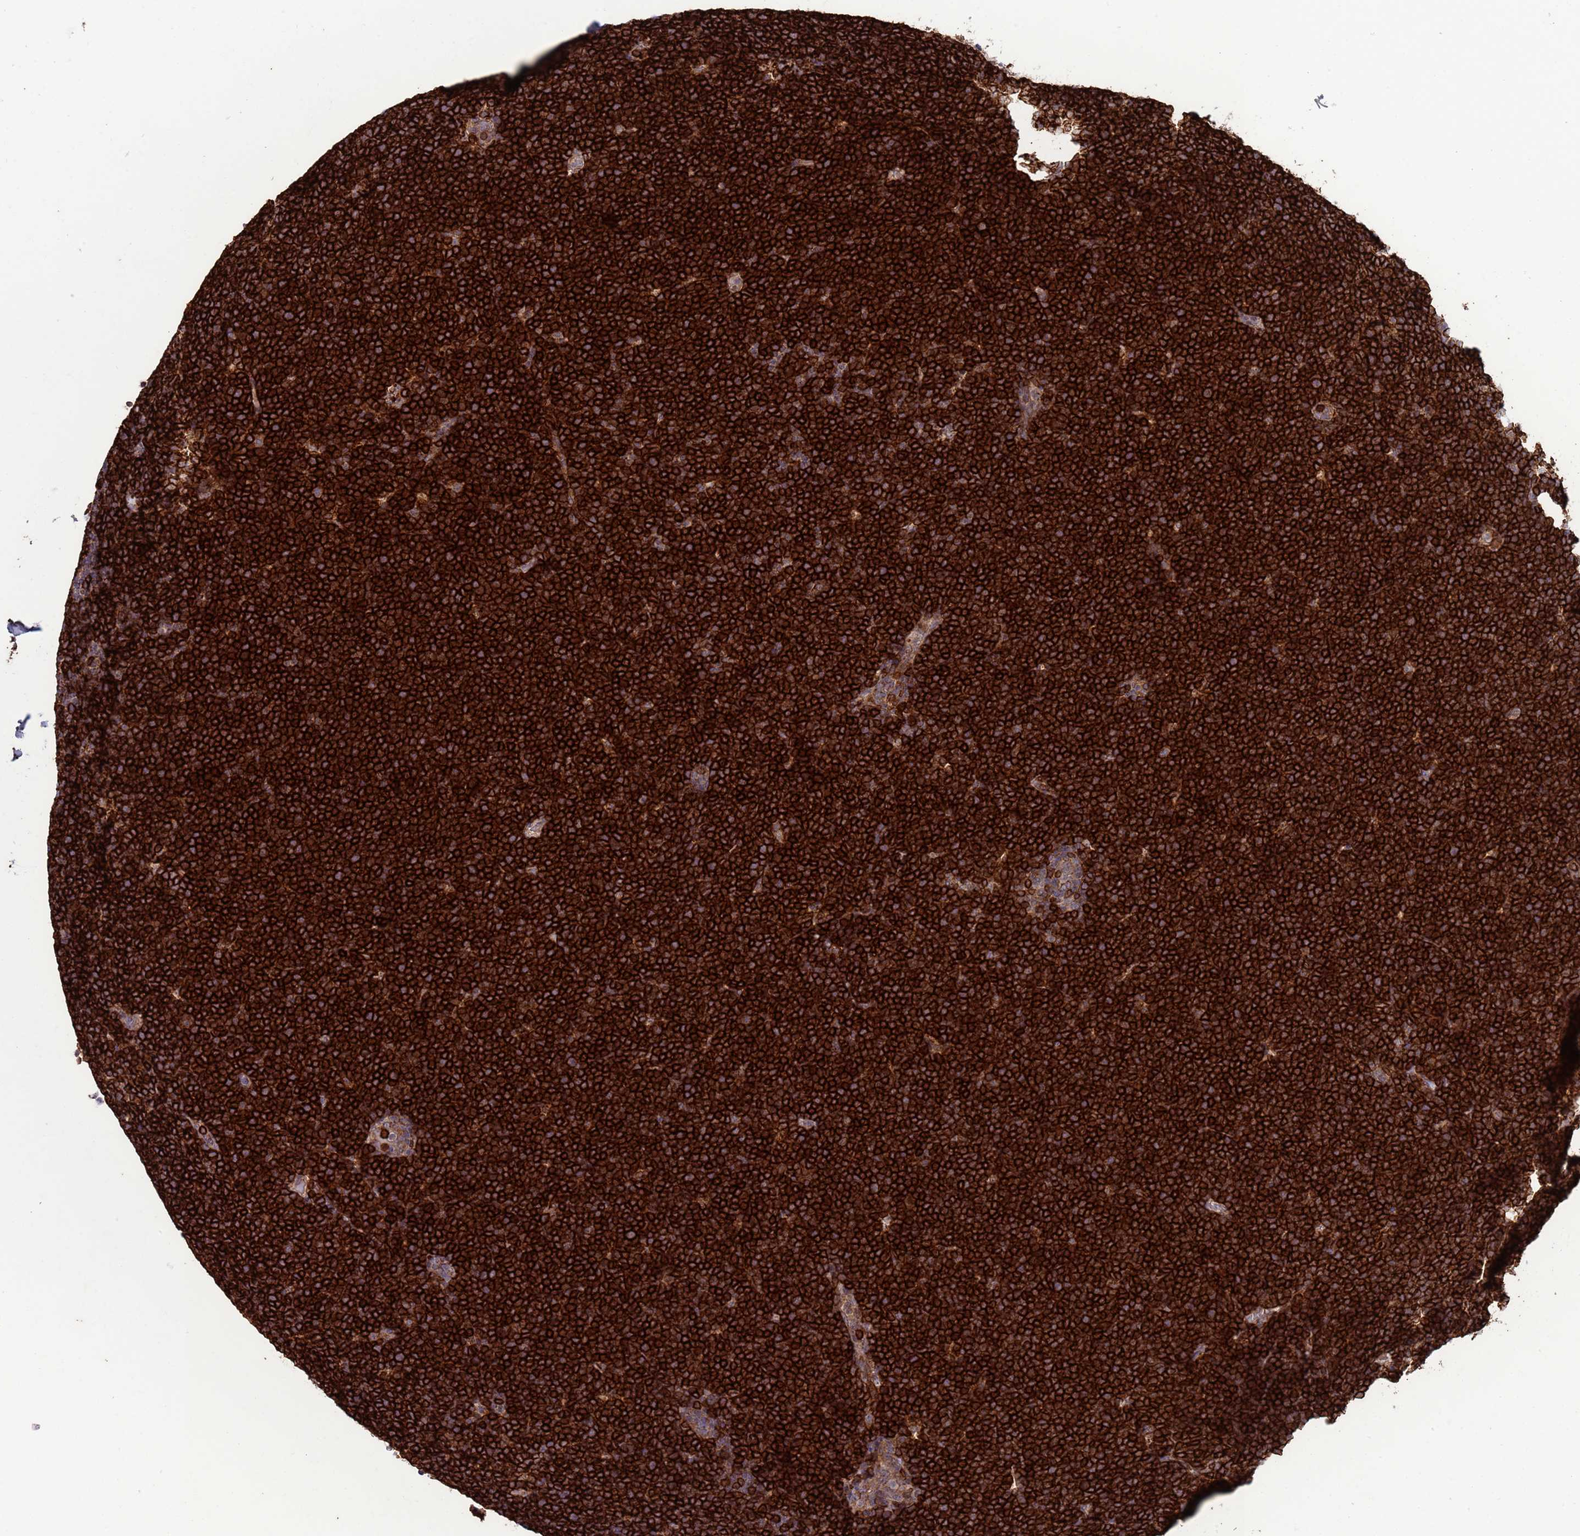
{"staining": {"intensity": "strong", "quantity": ">75%", "location": "cytoplasmic/membranous"}, "tissue": "lymphoma", "cell_type": "Tumor cells", "image_type": "cancer", "snomed": [{"axis": "morphology", "description": "Malignant lymphoma, non-Hodgkin's type, High grade"}, {"axis": "topography", "description": "Lymph node"}], "caption": "This image reveals high-grade malignant lymphoma, non-Hodgkin's type stained with immunohistochemistry (IHC) to label a protein in brown. The cytoplasmic/membranous of tumor cells show strong positivity for the protein. Nuclei are counter-stained blue.", "gene": "ACAD8", "patient": {"sex": "male", "age": 13}}